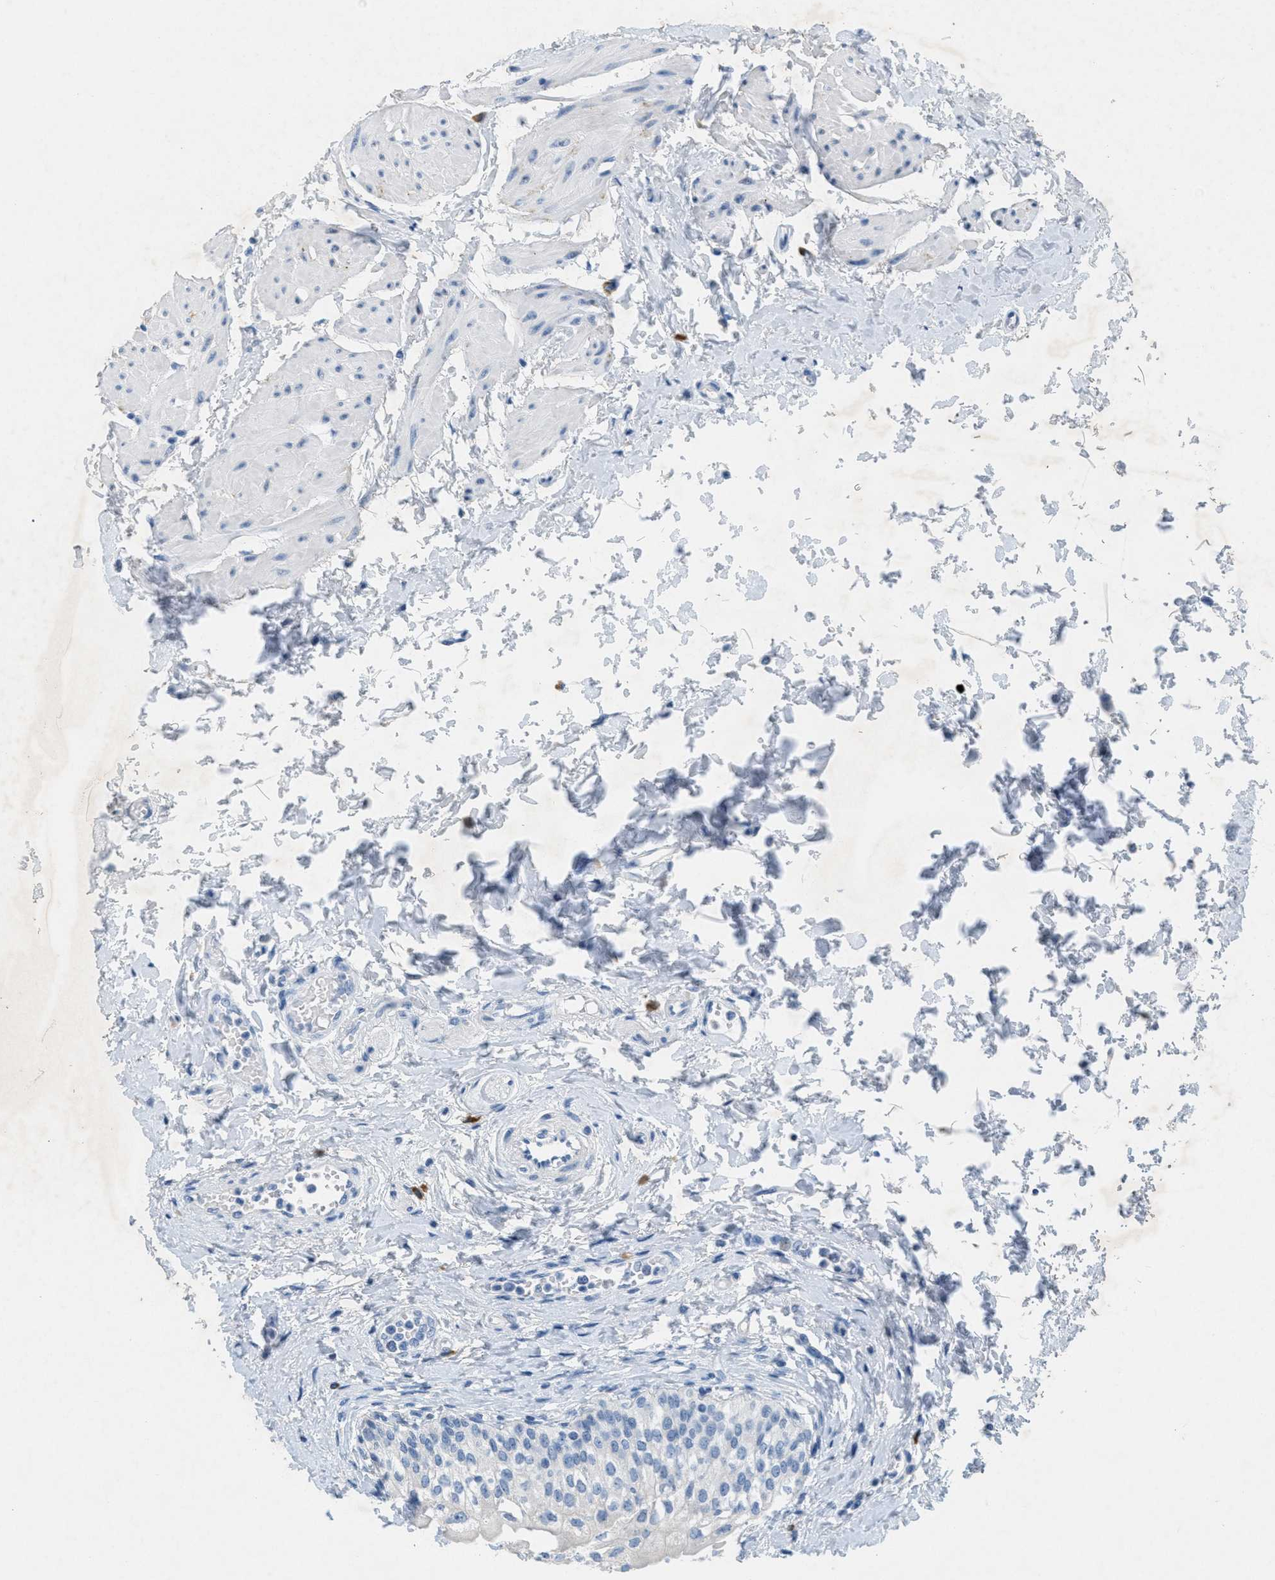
{"staining": {"intensity": "negative", "quantity": "none", "location": "none"}, "tissue": "urinary bladder", "cell_type": "Urothelial cells", "image_type": "normal", "snomed": [{"axis": "morphology", "description": "Normal tissue, NOS"}, {"axis": "topography", "description": "Urinary bladder"}], "caption": "This histopathology image is of normal urinary bladder stained with immunohistochemistry (IHC) to label a protein in brown with the nuclei are counter-stained blue. There is no positivity in urothelial cells.", "gene": "GPM6A", "patient": {"sex": "male", "age": 55}}